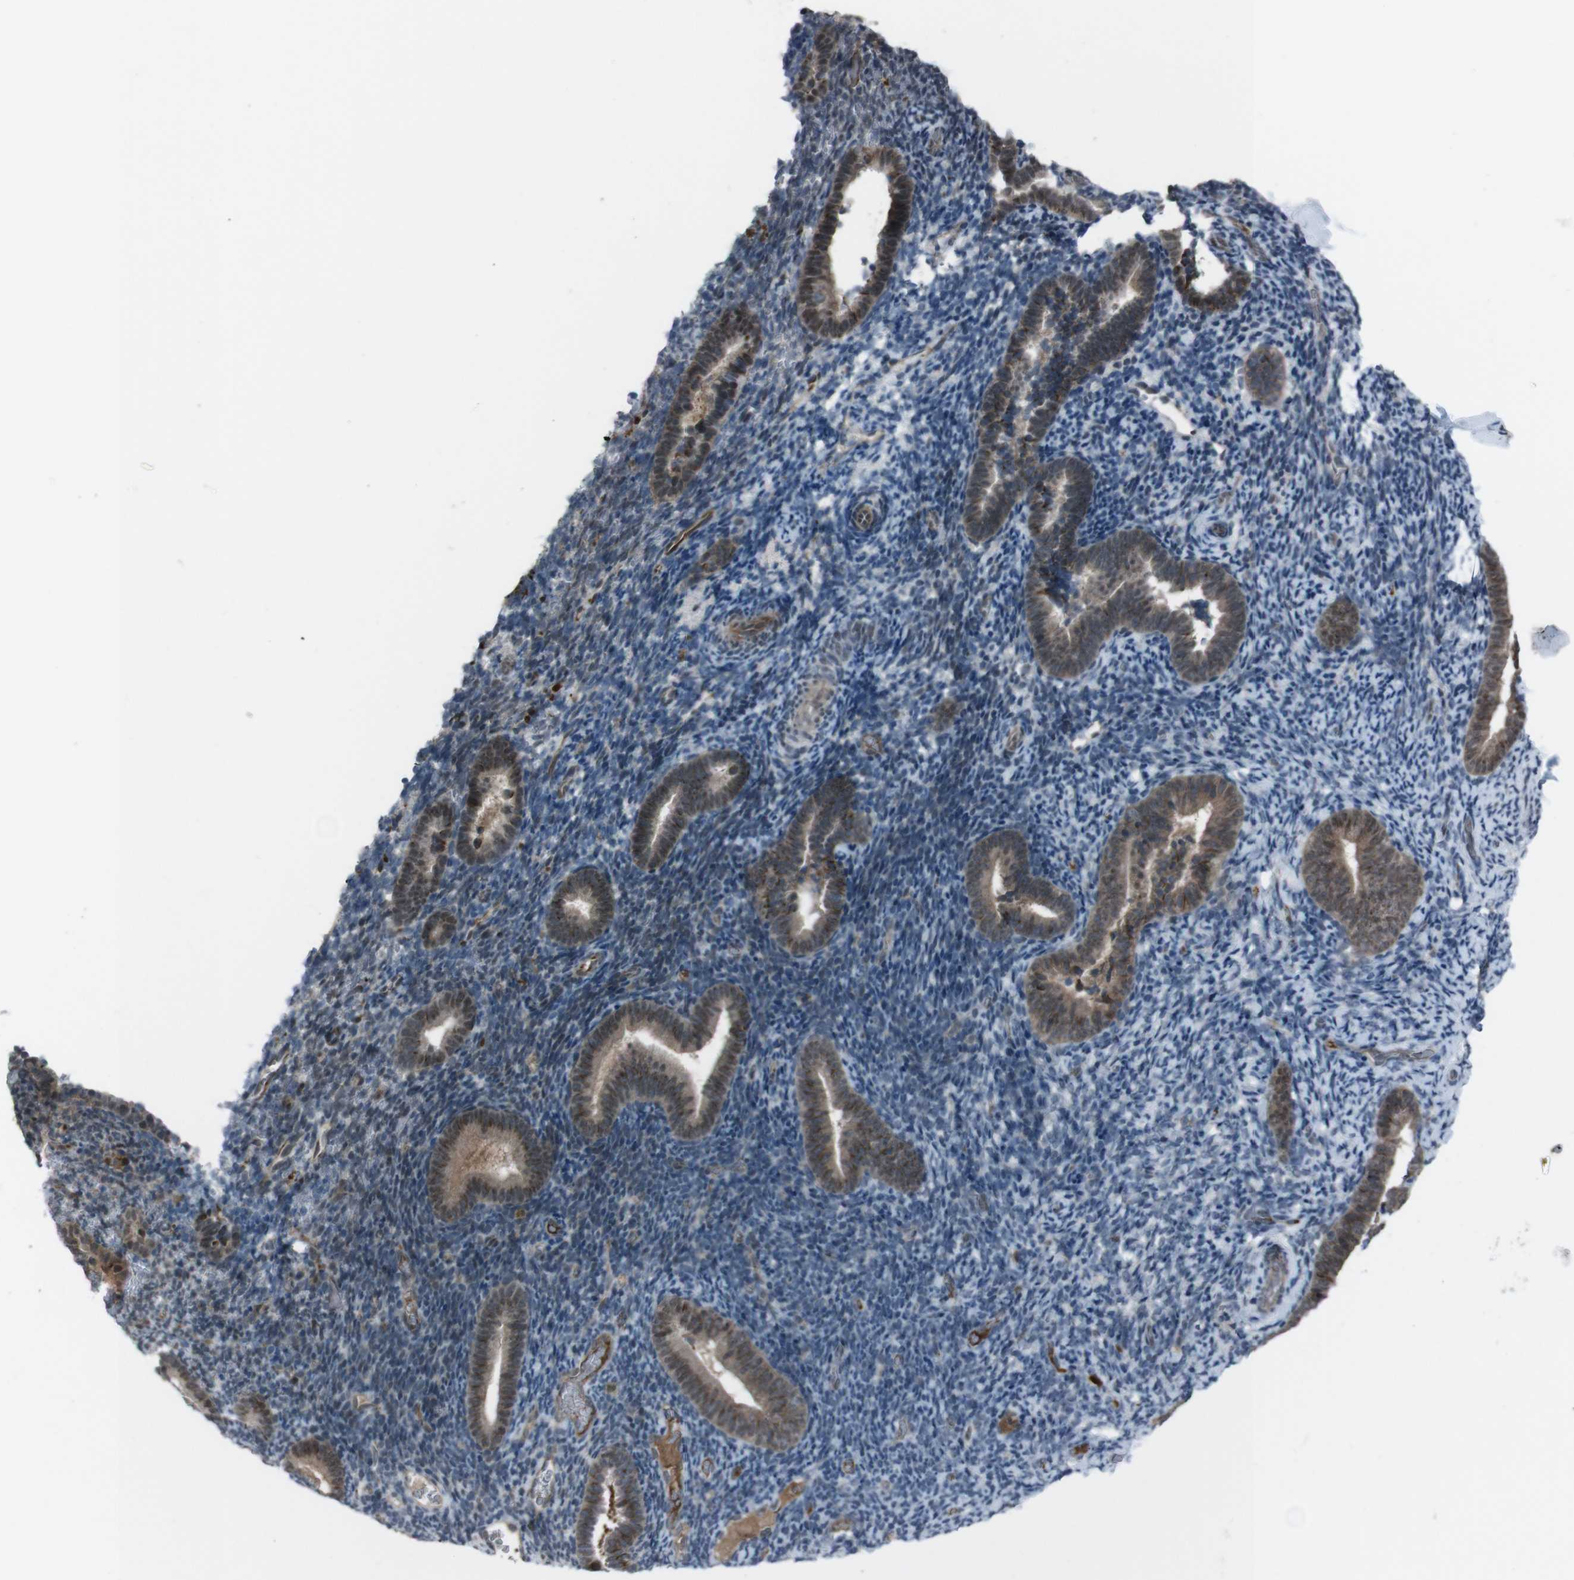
{"staining": {"intensity": "moderate", "quantity": "25%-75%", "location": "cytoplasmic/membranous,nuclear"}, "tissue": "endometrium", "cell_type": "Cells in endometrial stroma", "image_type": "normal", "snomed": [{"axis": "morphology", "description": "Normal tissue, NOS"}, {"axis": "topography", "description": "Endometrium"}], "caption": "Immunohistochemistry photomicrograph of normal endometrium stained for a protein (brown), which shows medium levels of moderate cytoplasmic/membranous,nuclear expression in approximately 25%-75% of cells in endometrial stroma.", "gene": "SS18L1", "patient": {"sex": "female", "age": 51}}